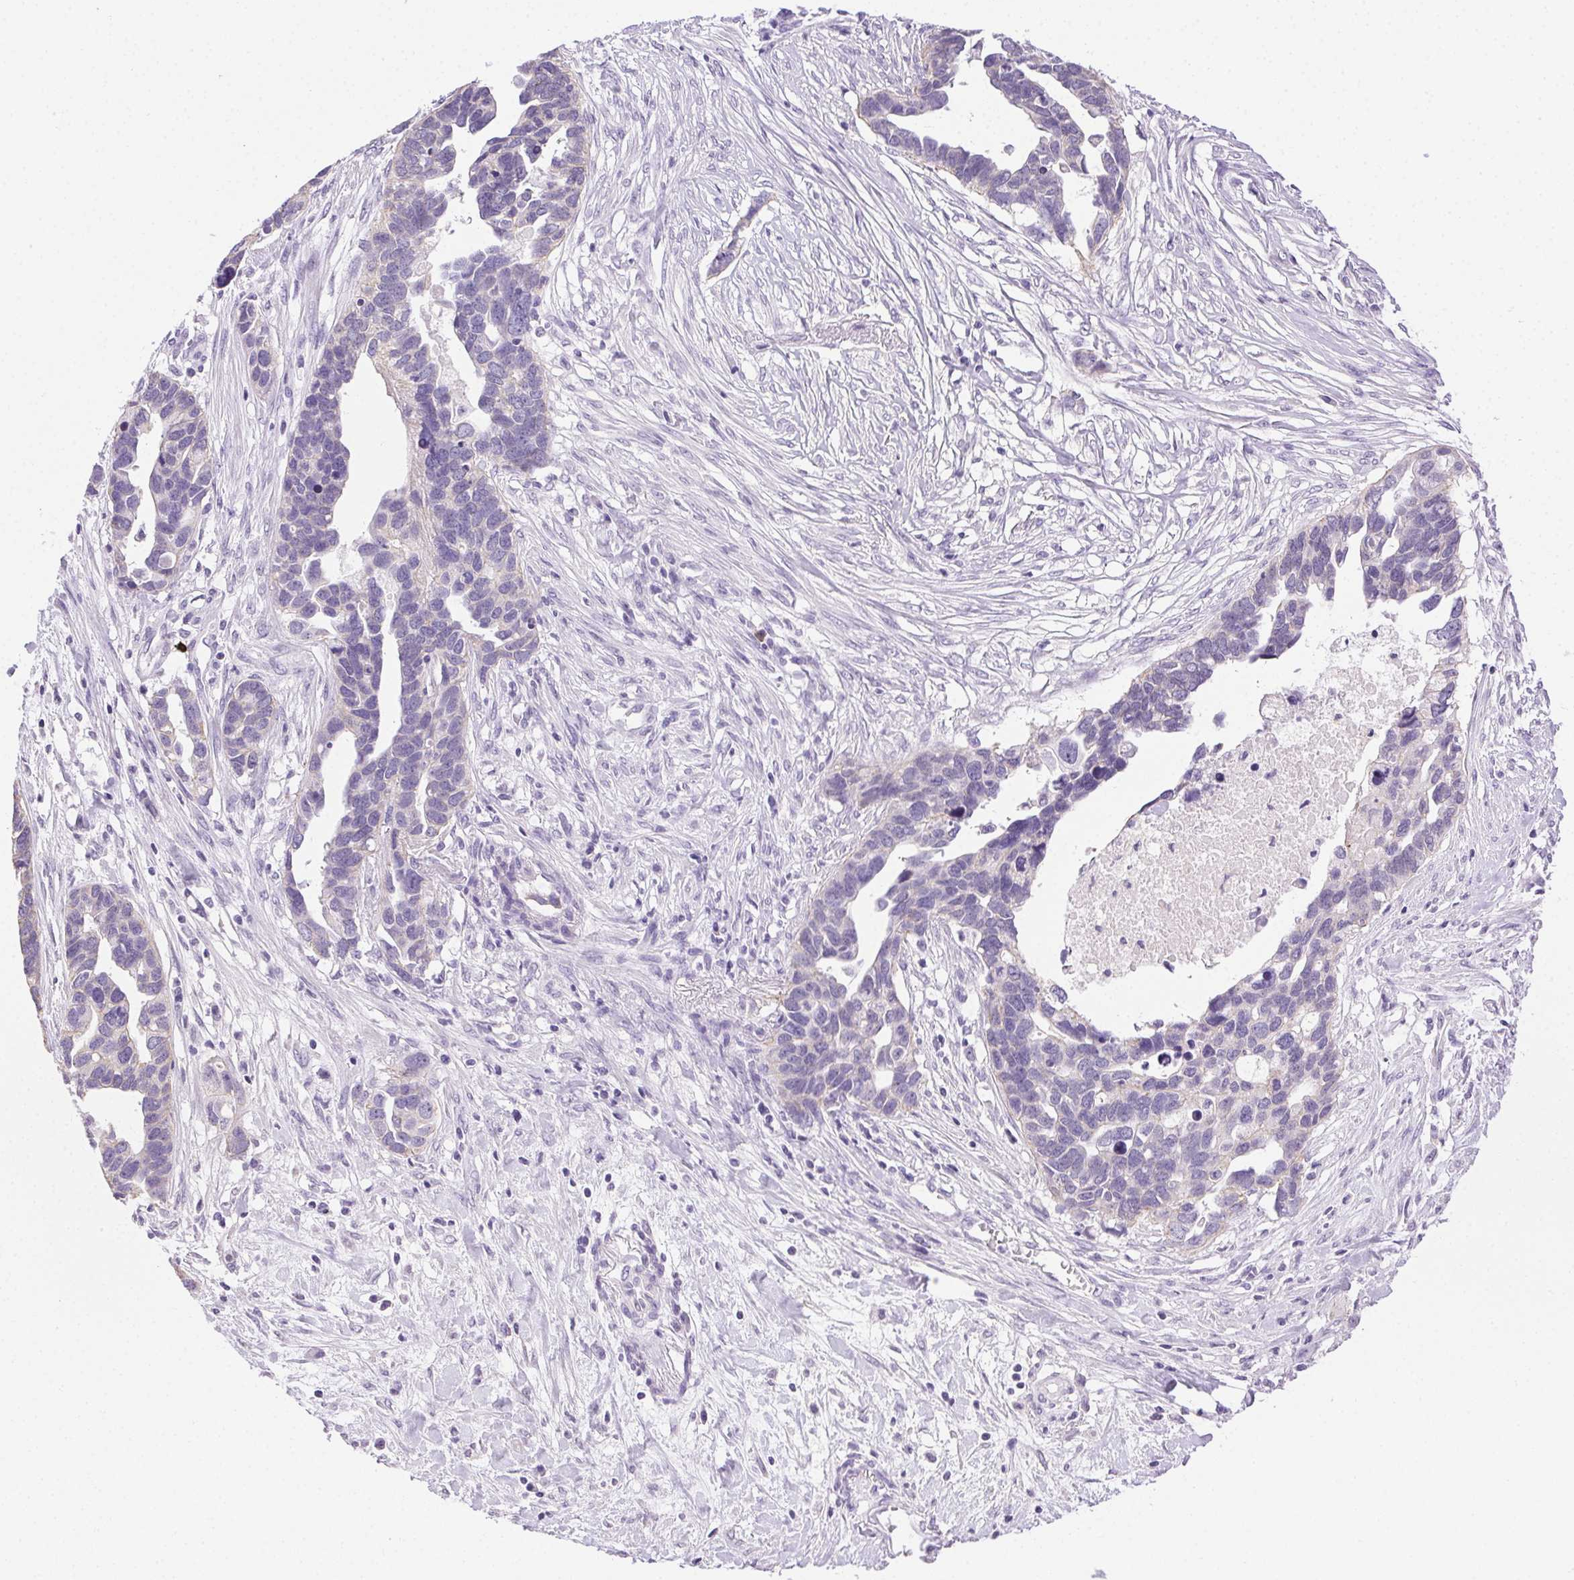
{"staining": {"intensity": "negative", "quantity": "none", "location": "none"}, "tissue": "ovarian cancer", "cell_type": "Tumor cells", "image_type": "cancer", "snomed": [{"axis": "morphology", "description": "Cystadenocarcinoma, serous, NOS"}, {"axis": "topography", "description": "Ovary"}], "caption": "This is a photomicrograph of immunohistochemistry staining of ovarian serous cystadenocarcinoma, which shows no expression in tumor cells.", "gene": "CLDN10", "patient": {"sex": "female", "age": 54}}